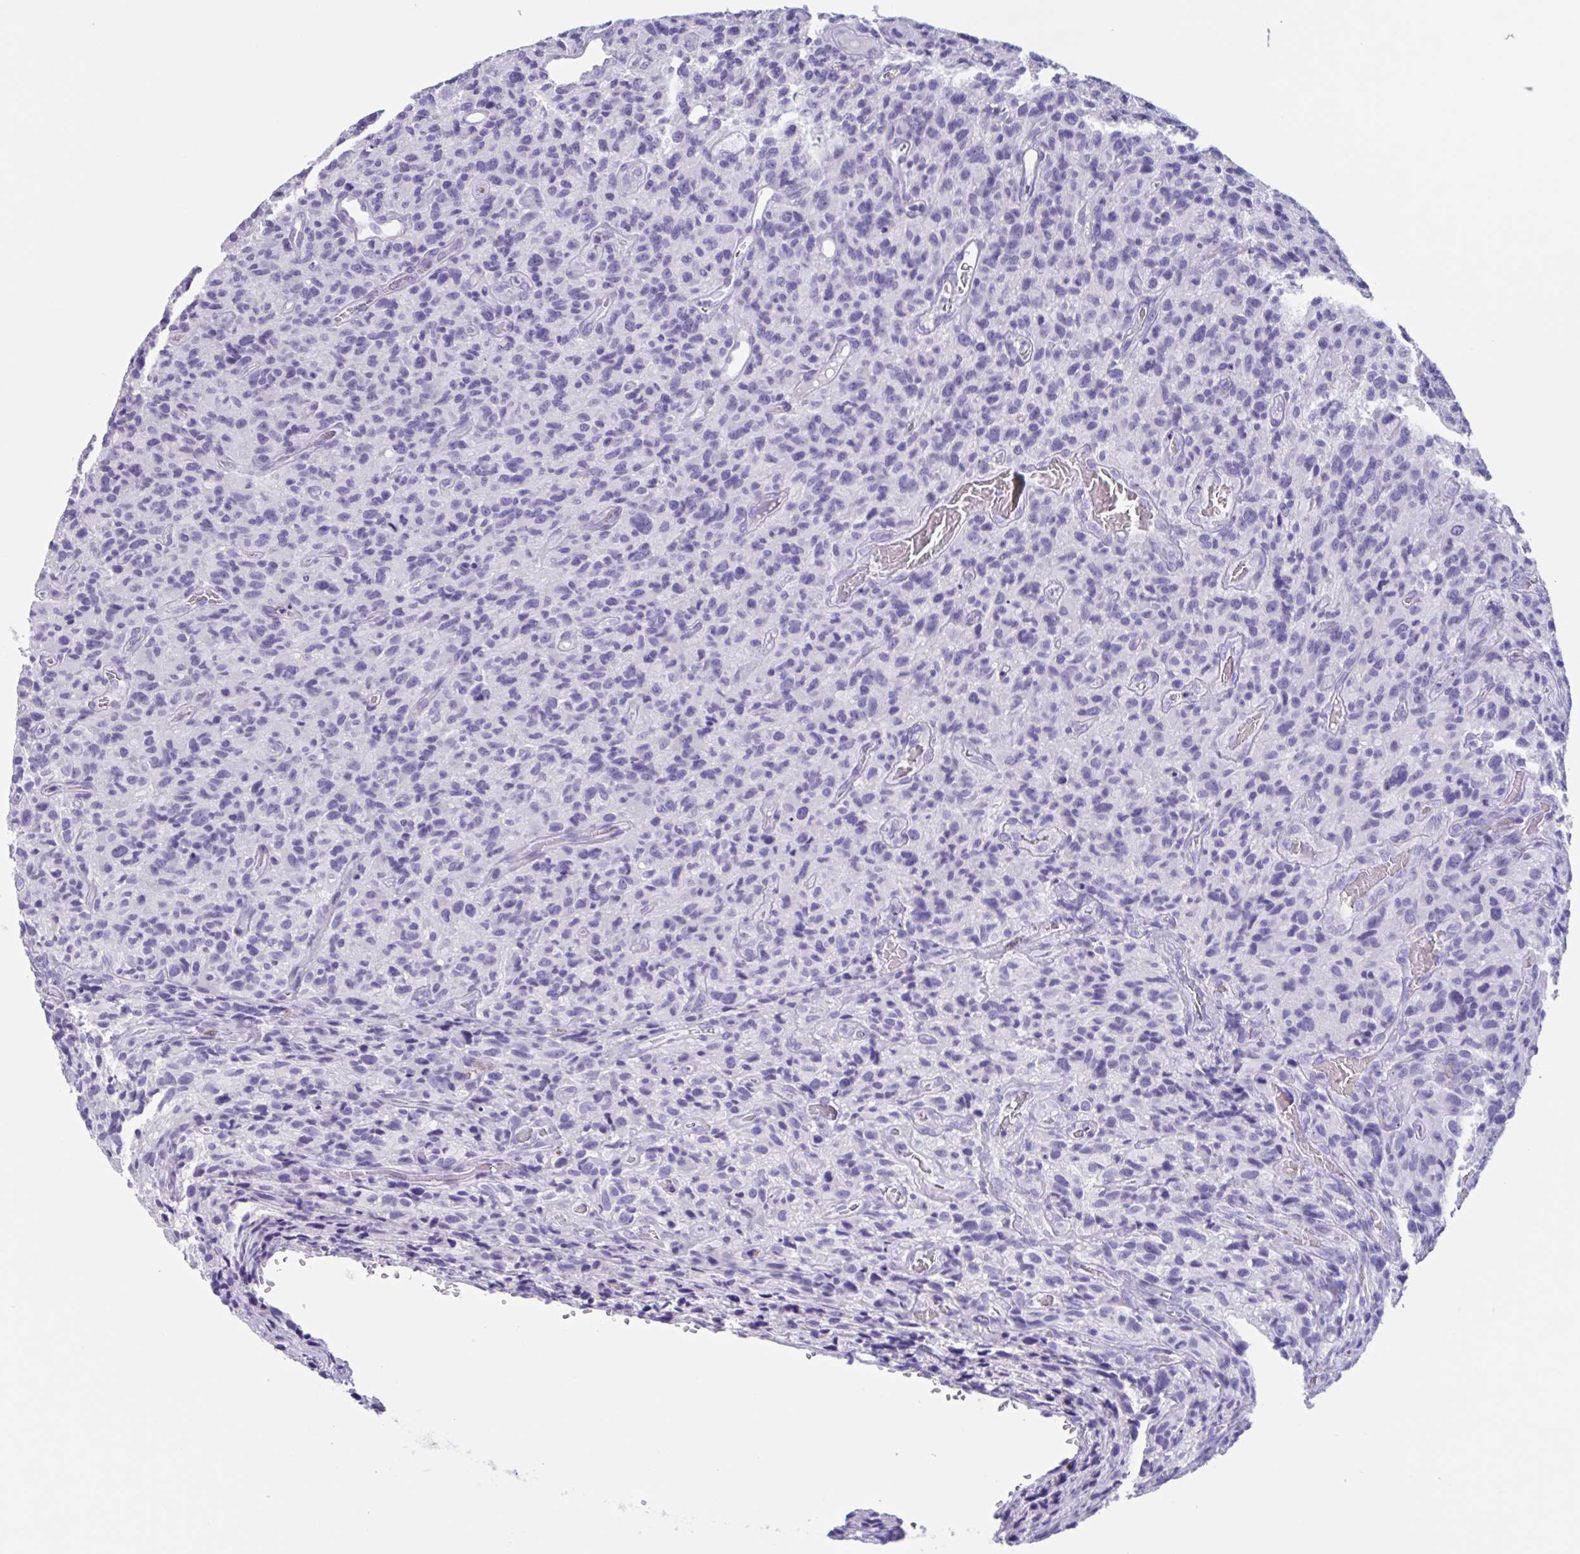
{"staining": {"intensity": "negative", "quantity": "none", "location": "none"}, "tissue": "glioma", "cell_type": "Tumor cells", "image_type": "cancer", "snomed": [{"axis": "morphology", "description": "Glioma, malignant, High grade"}, {"axis": "topography", "description": "Brain"}], "caption": "Immunohistochemical staining of human glioma reveals no significant positivity in tumor cells.", "gene": "USP35", "patient": {"sex": "male", "age": 76}}